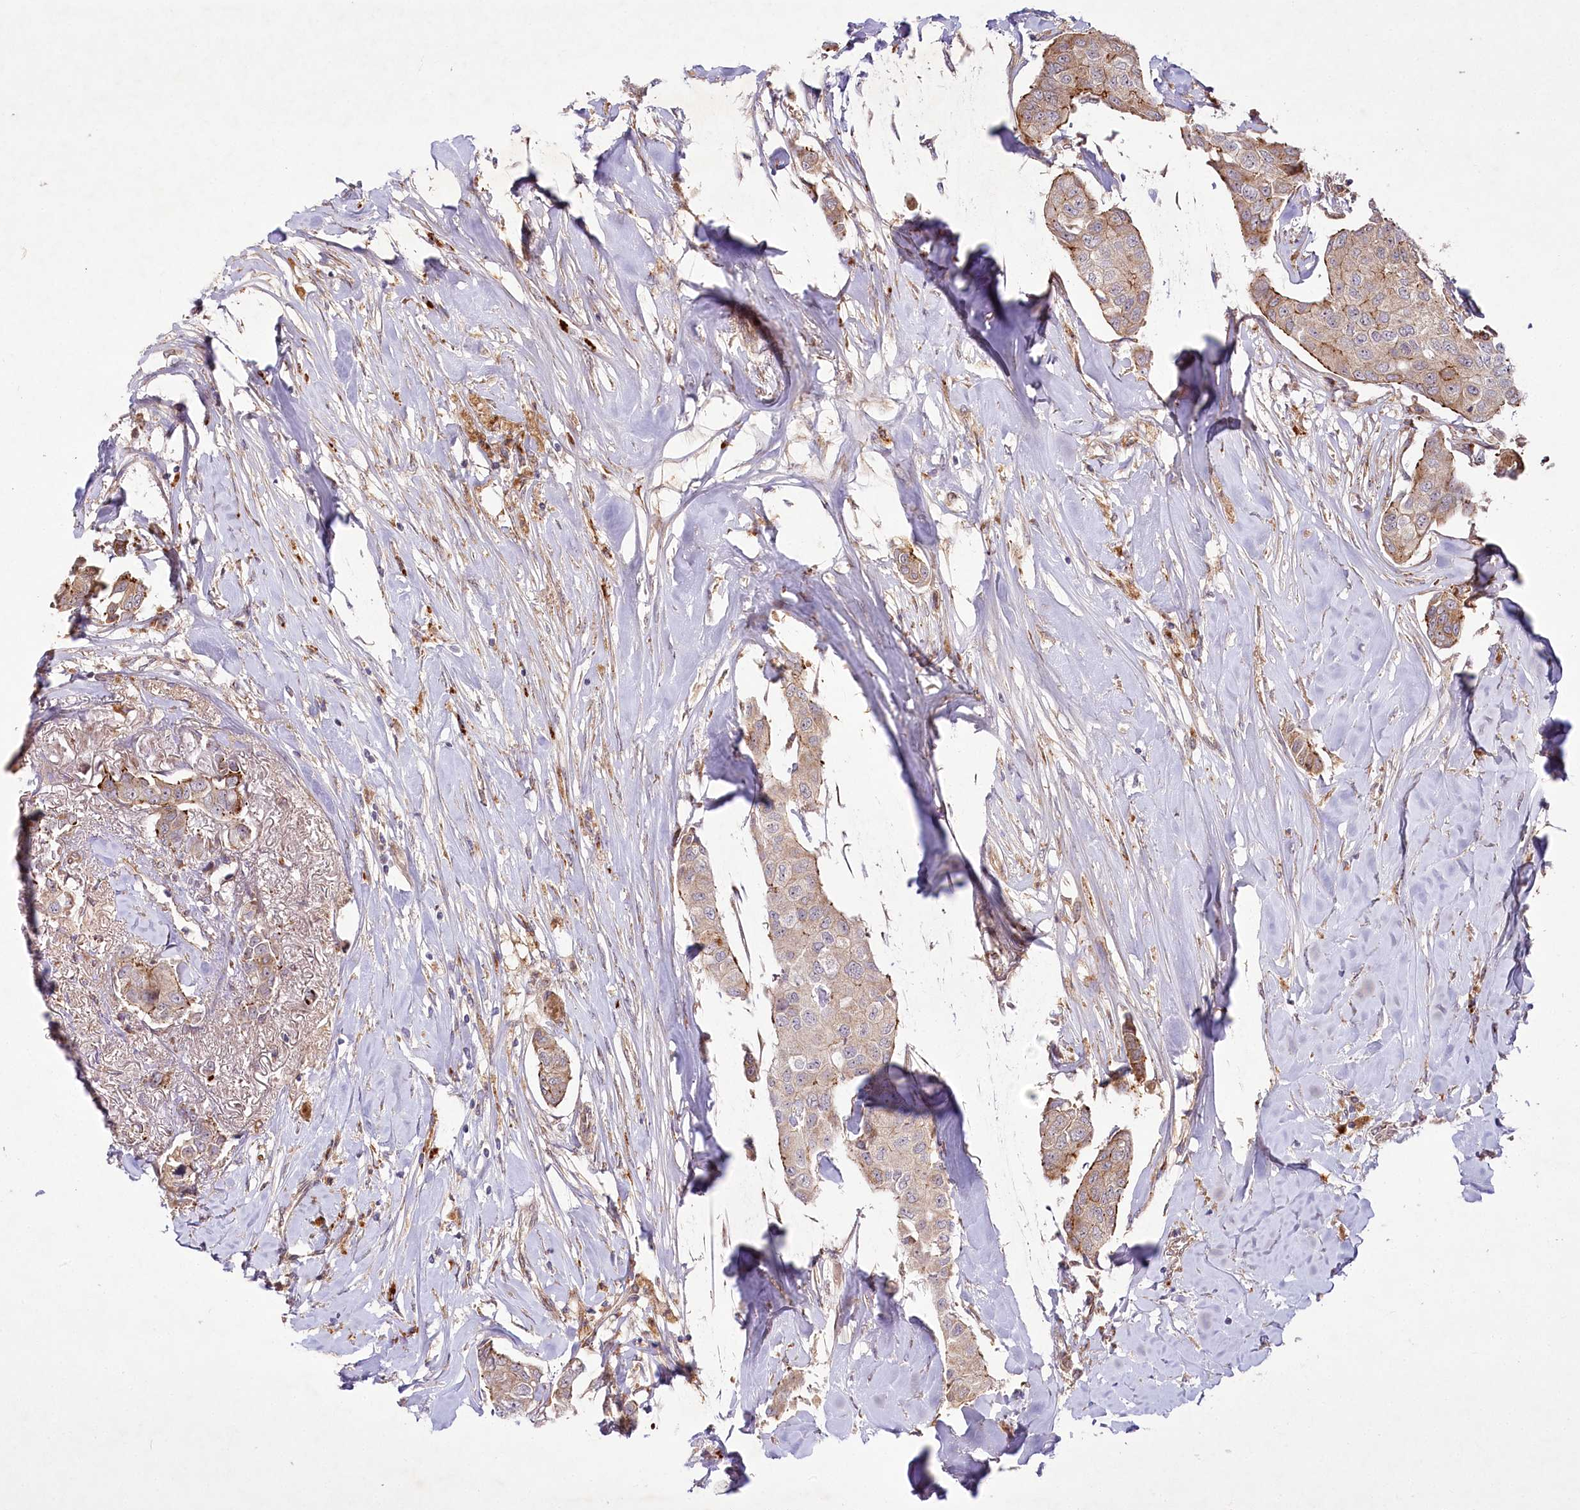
{"staining": {"intensity": "weak", "quantity": ">75%", "location": "cytoplasmic/membranous"}, "tissue": "breast cancer", "cell_type": "Tumor cells", "image_type": "cancer", "snomed": [{"axis": "morphology", "description": "Duct carcinoma"}, {"axis": "topography", "description": "Breast"}], "caption": "Immunohistochemical staining of human breast invasive ductal carcinoma demonstrates weak cytoplasmic/membranous protein expression in about >75% of tumor cells.", "gene": "PSTK", "patient": {"sex": "female", "age": 80}}